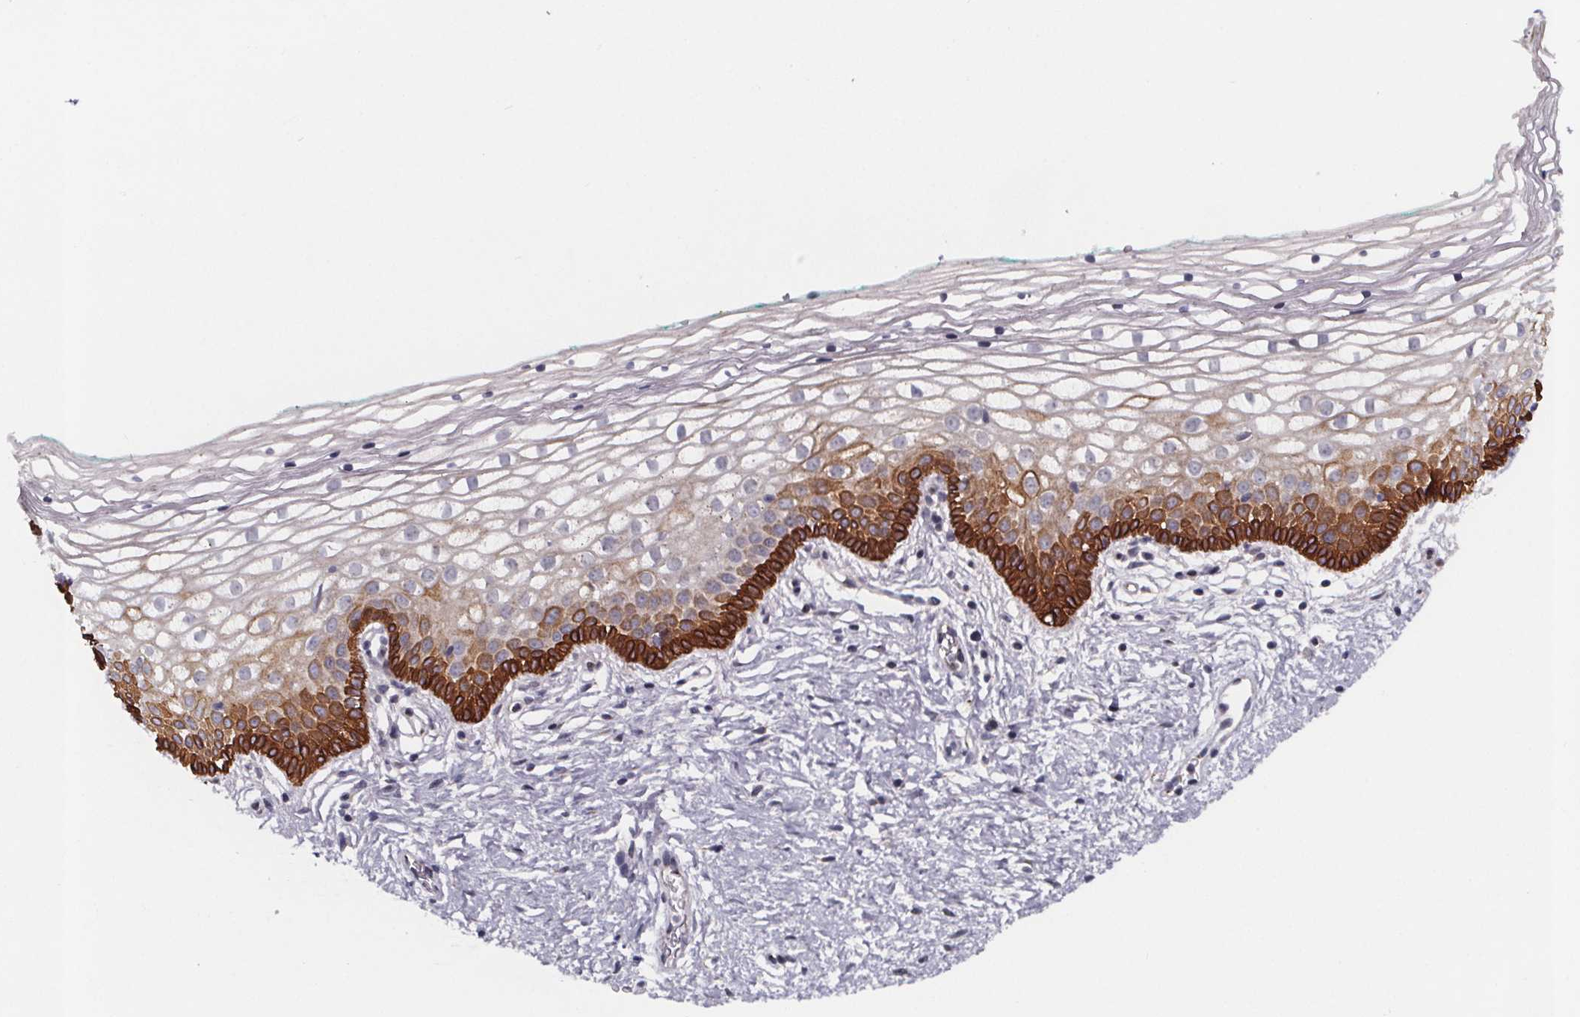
{"staining": {"intensity": "strong", "quantity": "<25%", "location": "cytoplasmic/membranous"}, "tissue": "vagina", "cell_type": "Squamous epithelial cells", "image_type": "normal", "snomed": [{"axis": "morphology", "description": "Normal tissue, NOS"}, {"axis": "topography", "description": "Vagina"}], "caption": "Unremarkable vagina was stained to show a protein in brown. There is medium levels of strong cytoplasmic/membranous expression in about <25% of squamous epithelial cells.", "gene": "NDST1", "patient": {"sex": "female", "age": 36}}